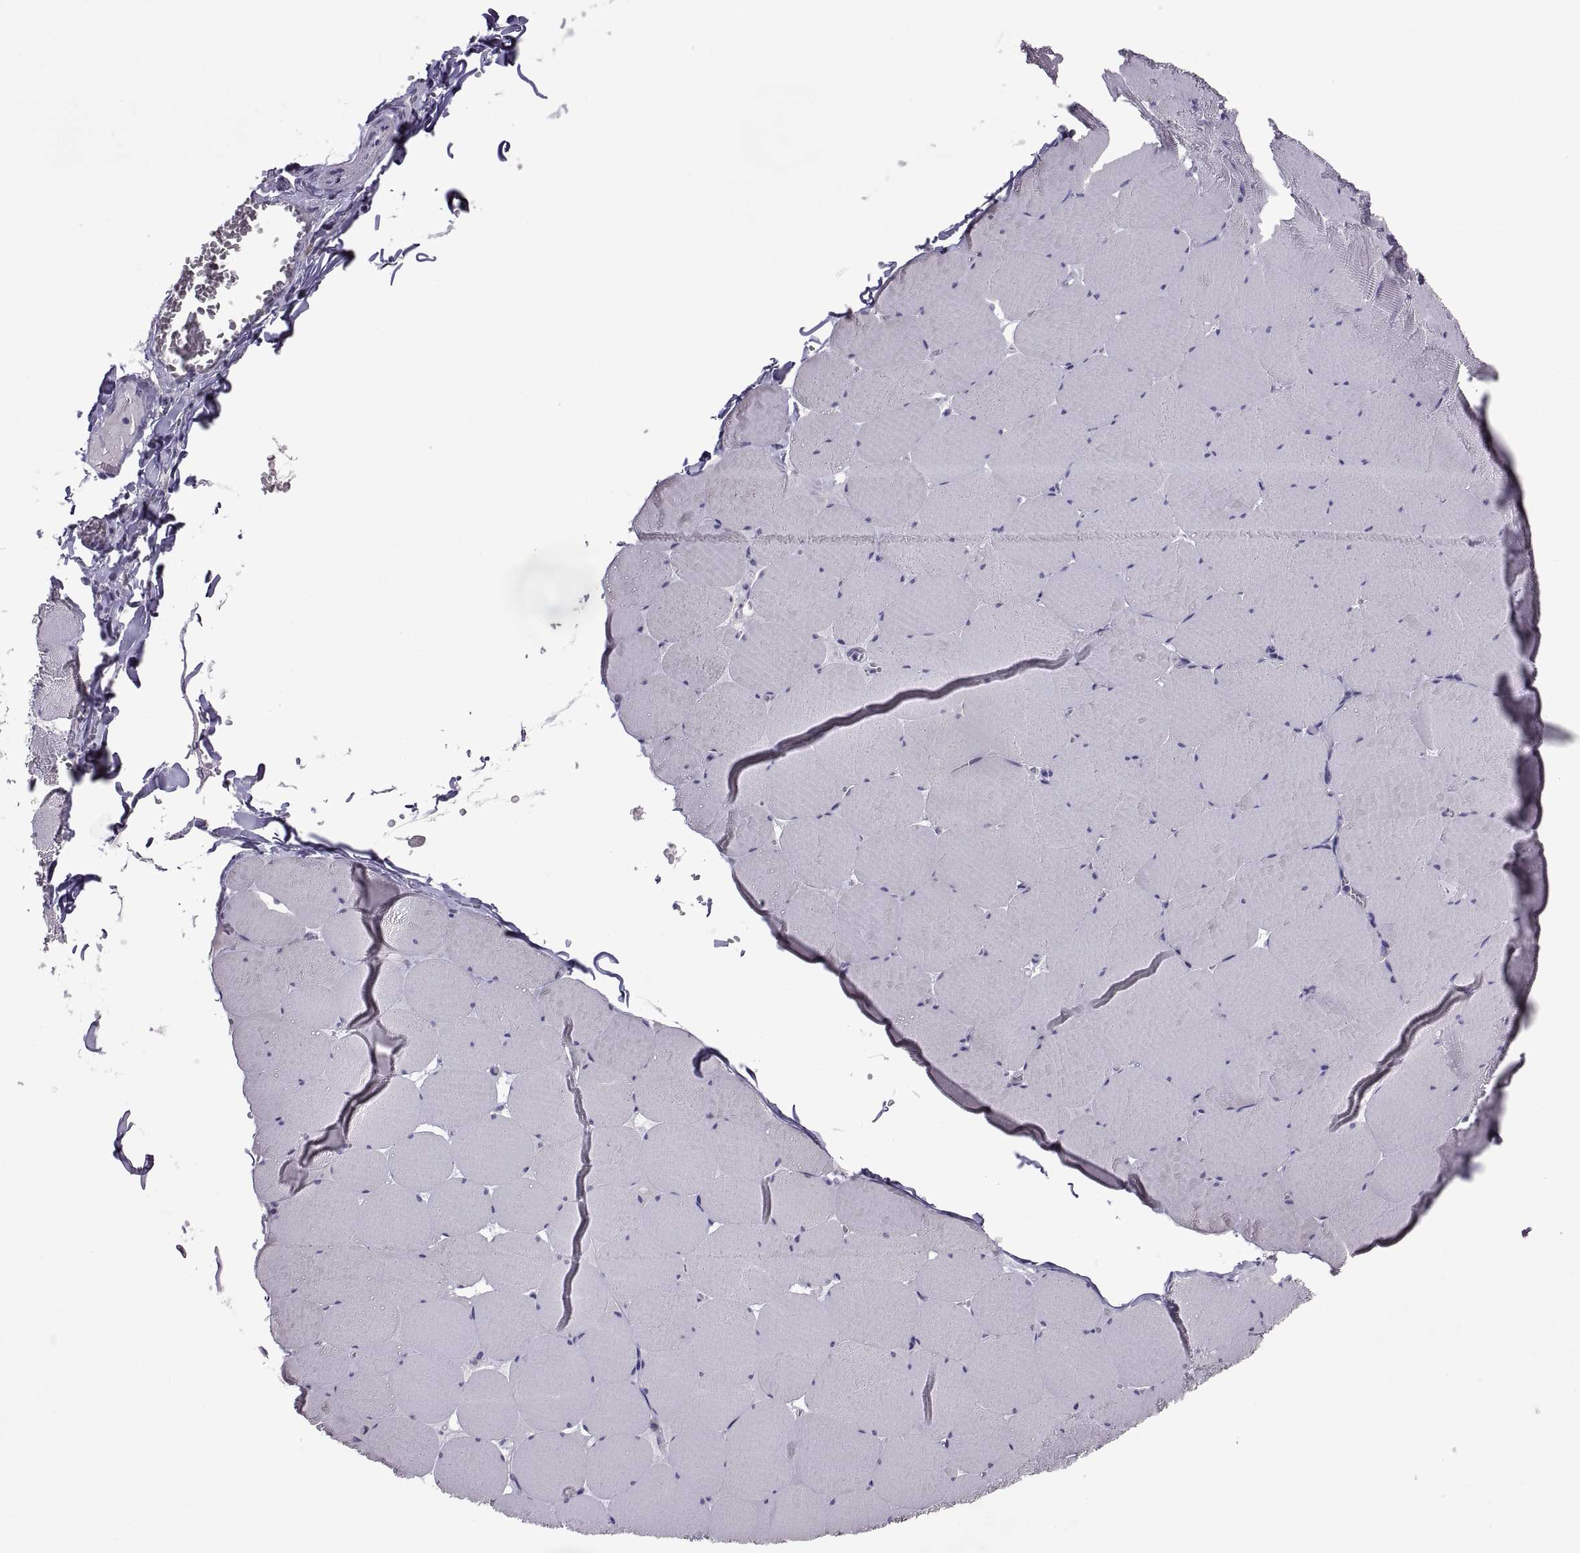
{"staining": {"intensity": "negative", "quantity": "none", "location": "none"}, "tissue": "skeletal muscle", "cell_type": "Myocytes", "image_type": "normal", "snomed": [{"axis": "morphology", "description": "Normal tissue, NOS"}, {"axis": "morphology", "description": "Malignant melanoma, Metastatic site"}, {"axis": "topography", "description": "Skeletal muscle"}], "caption": "A high-resolution histopathology image shows immunohistochemistry (IHC) staining of benign skeletal muscle, which shows no significant expression in myocytes.", "gene": "MAGEB18", "patient": {"sex": "male", "age": 50}}